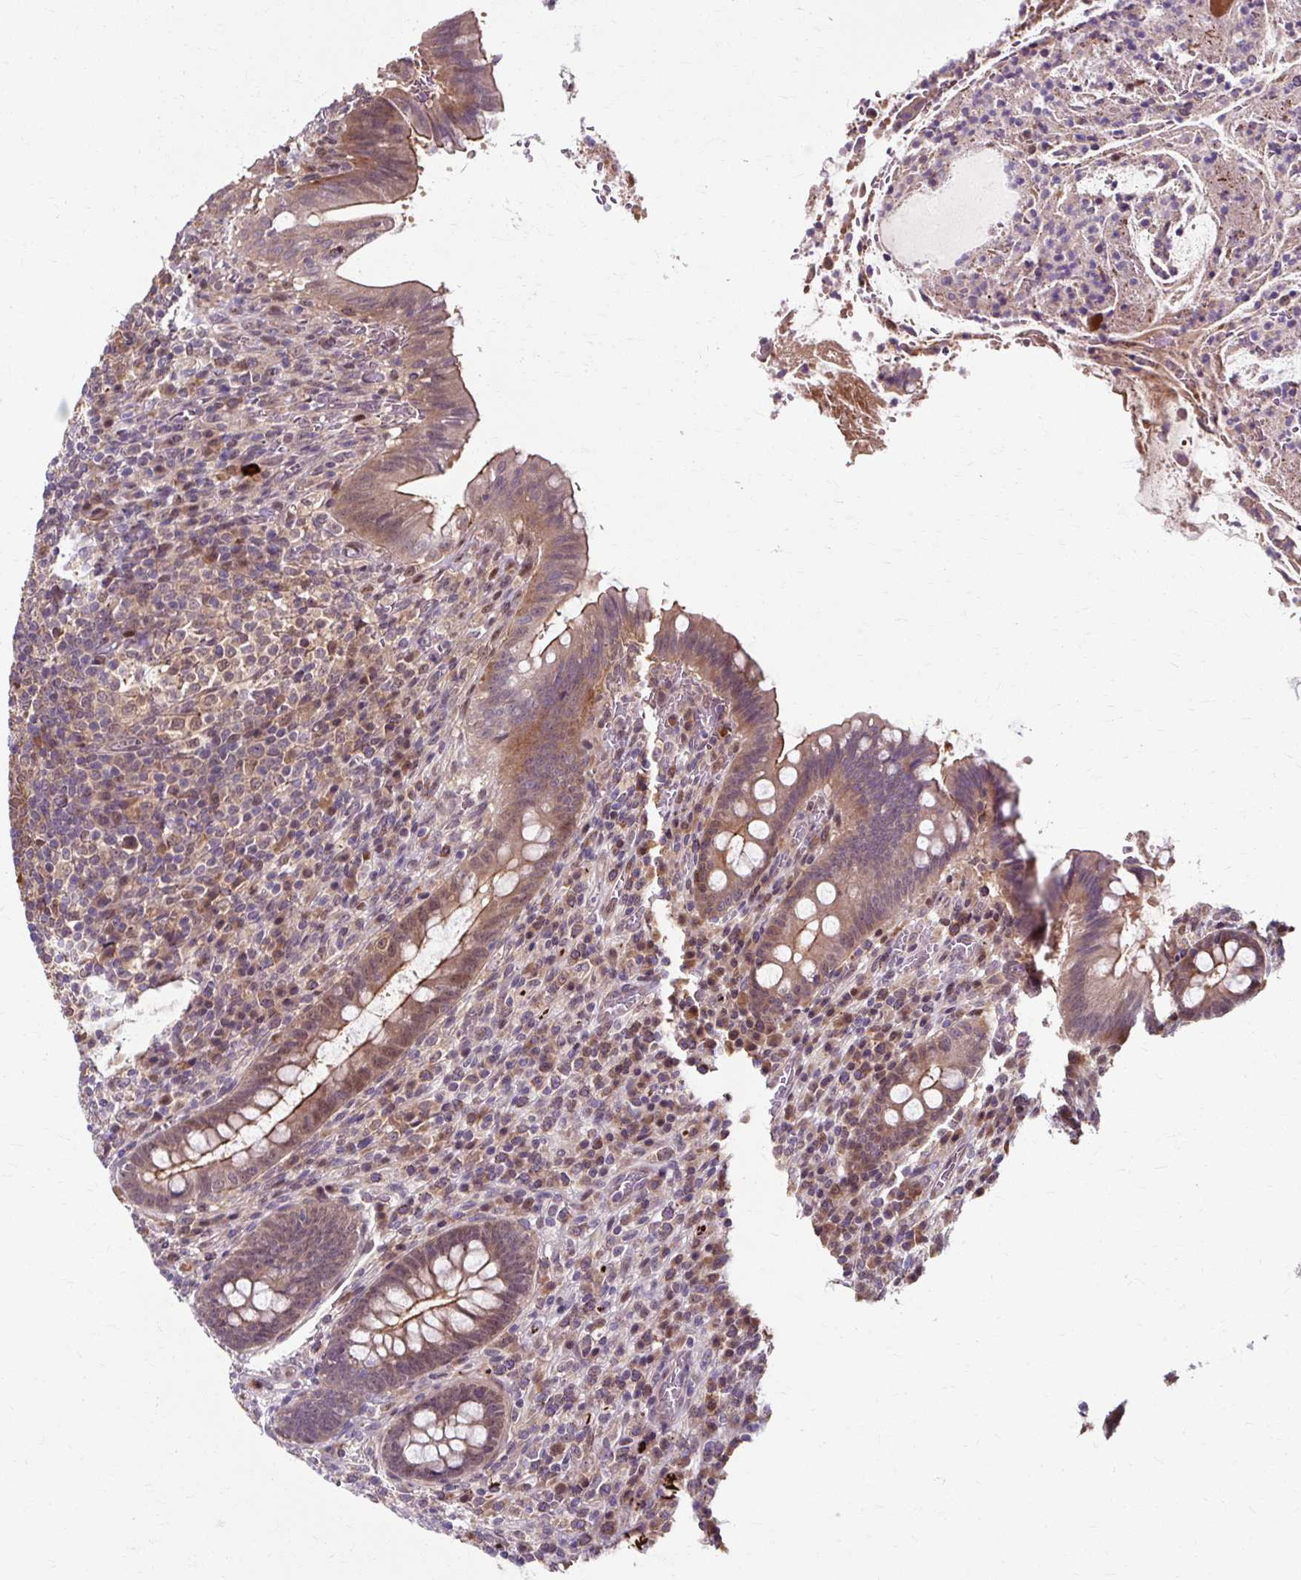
{"staining": {"intensity": "moderate", "quantity": "25%-75%", "location": "cytoplasmic/membranous,nuclear"}, "tissue": "appendix", "cell_type": "Glandular cells", "image_type": "normal", "snomed": [{"axis": "morphology", "description": "Normal tissue, NOS"}, {"axis": "topography", "description": "Appendix"}], "caption": "Immunohistochemical staining of normal appendix exhibits 25%-75% levels of moderate cytoplasmic/membranous,nuclear protein positivity in about 25%-75% of glandular cells.", "gene": "ZNF555", "patient": {"sex": "female", "age": 43}}